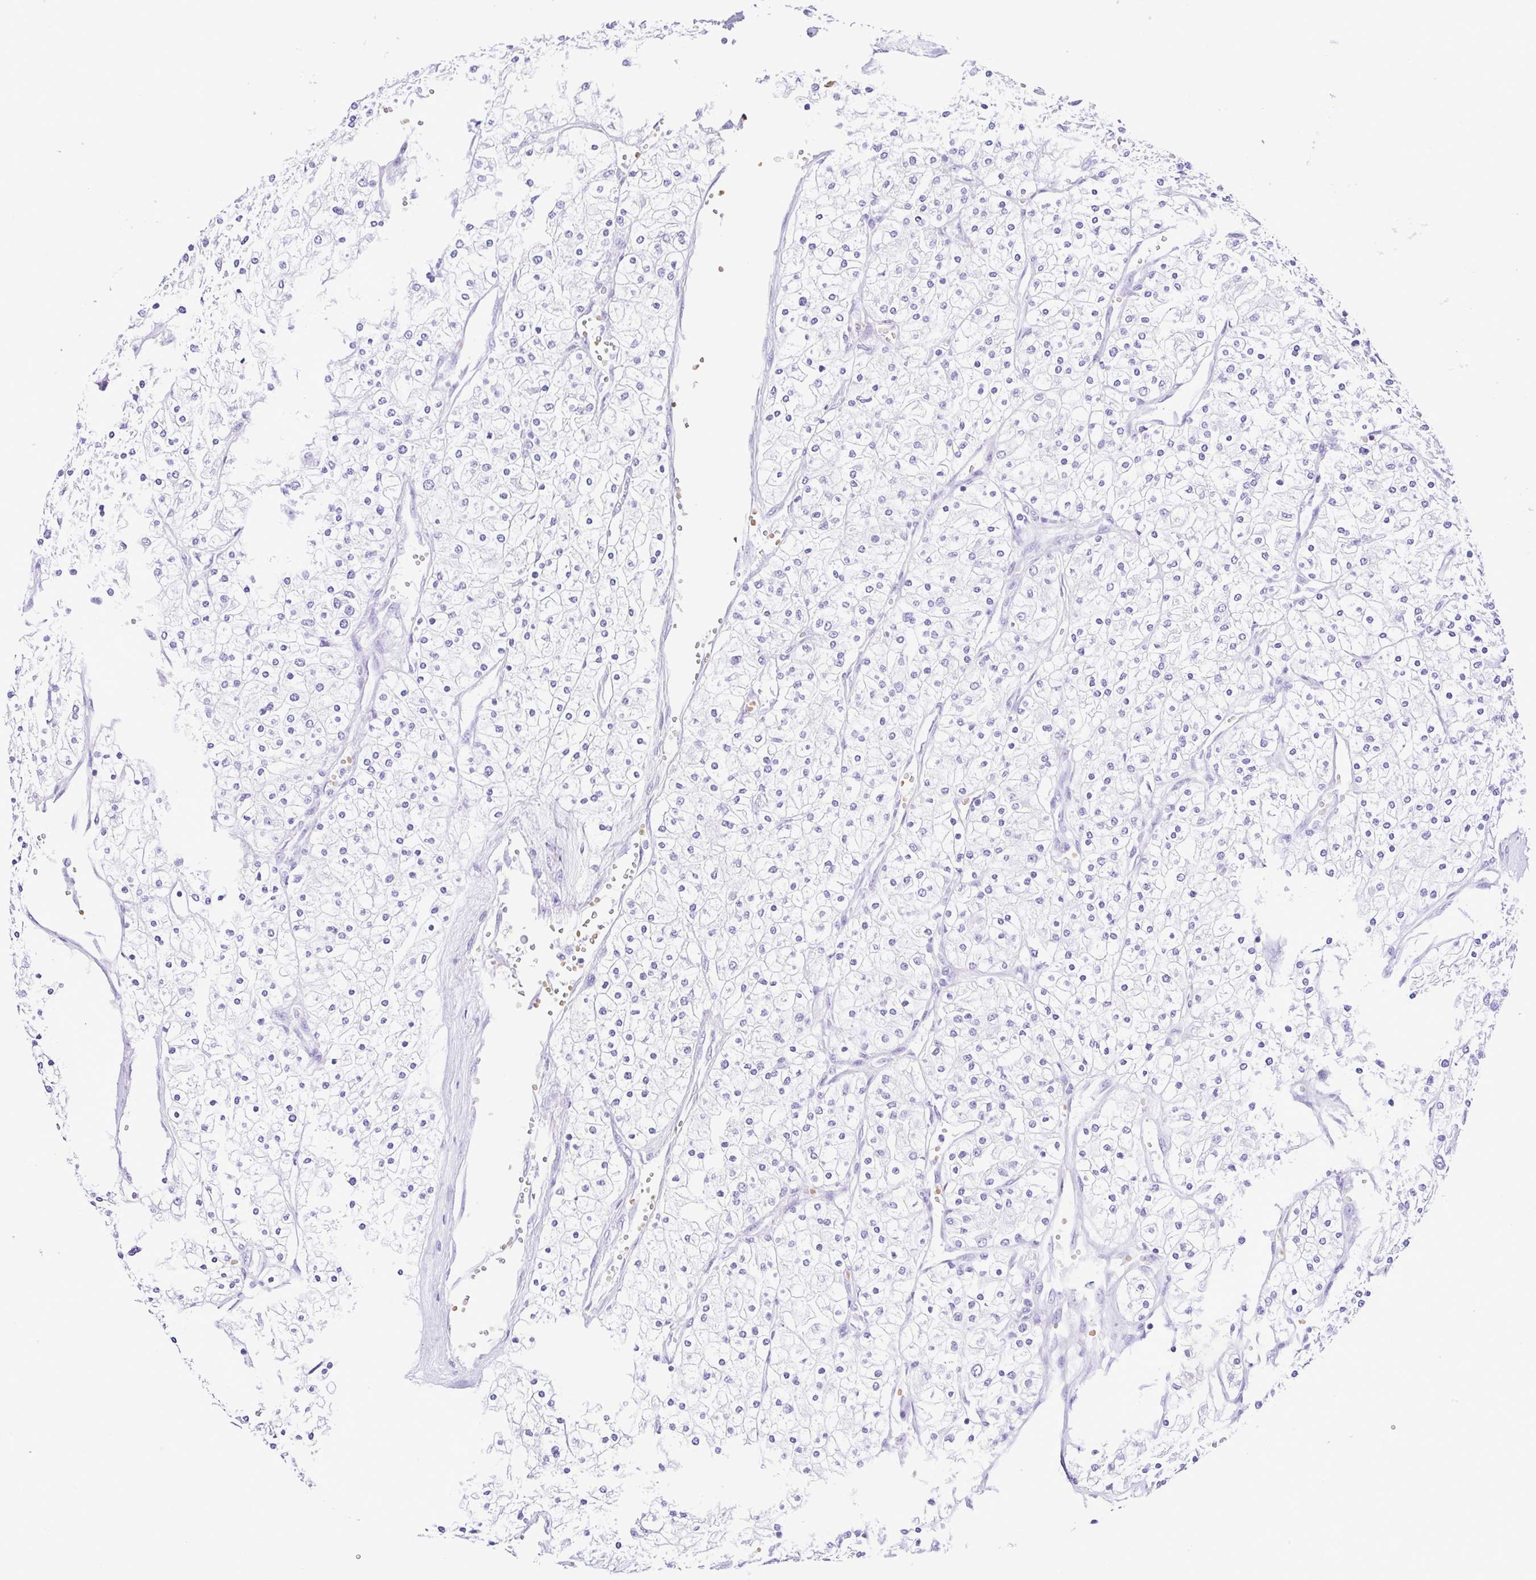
{"staining": {"intensity": "negative", "quantity": "none", "location": "none"}, "tissue": "renal cancer", "cell_type": "Tumor cells", "image_type": "cancer", "snomed": [{"axis": "morphology", "description": "Adenocarcinoma, NOS"}, {"axis": "topography", "description": "Kidney"}], "caption": "High power microscopy histopathology image of an immunohistochemistry (IHC) histopathology image of renal adenocarcinoma, revealing no significant positivity in tumor cells.", "gene": "SYT1", "patient": {"sex": "male", "age": 80}}